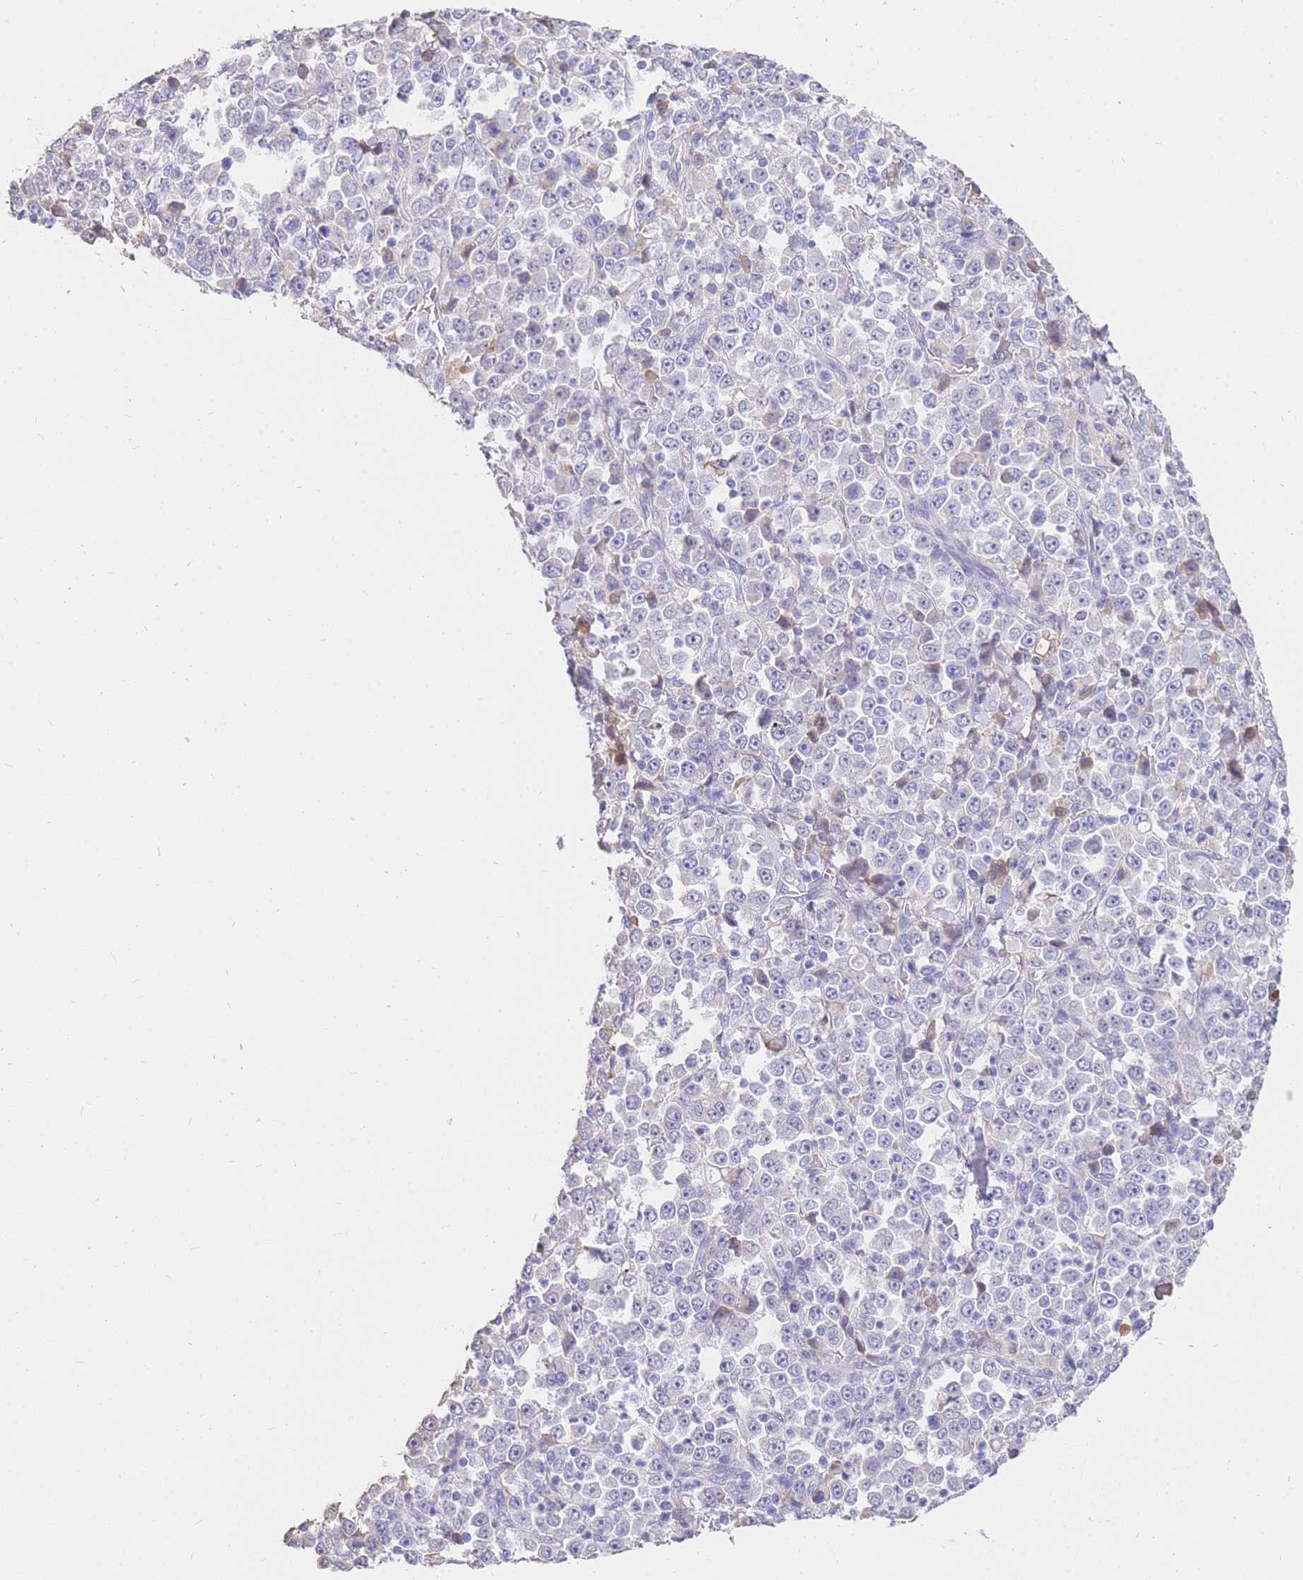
{"staining": {"intensity": "negative", "quantity": "none", "location": "none"}, "tissue": "stomach cancer", "cell_type": "Tumor cells", "image_type": "cancer", "snomed": [{"axis": "morphology", "description": "Normal tissue, NOS"}, {"axis": "morphology", "description": "Adenocarcinoma, NOS"}, {"axis": "topography", "description": "Stomach, upper"}, {"axis": "topography", "description": "Stomach"}], "caption": "Histopathology image shows no protein expression in tumor cells of stomach cancer tissue.", "gene": "C2orf88", "patient": {"sex": "male", "age": 59}}